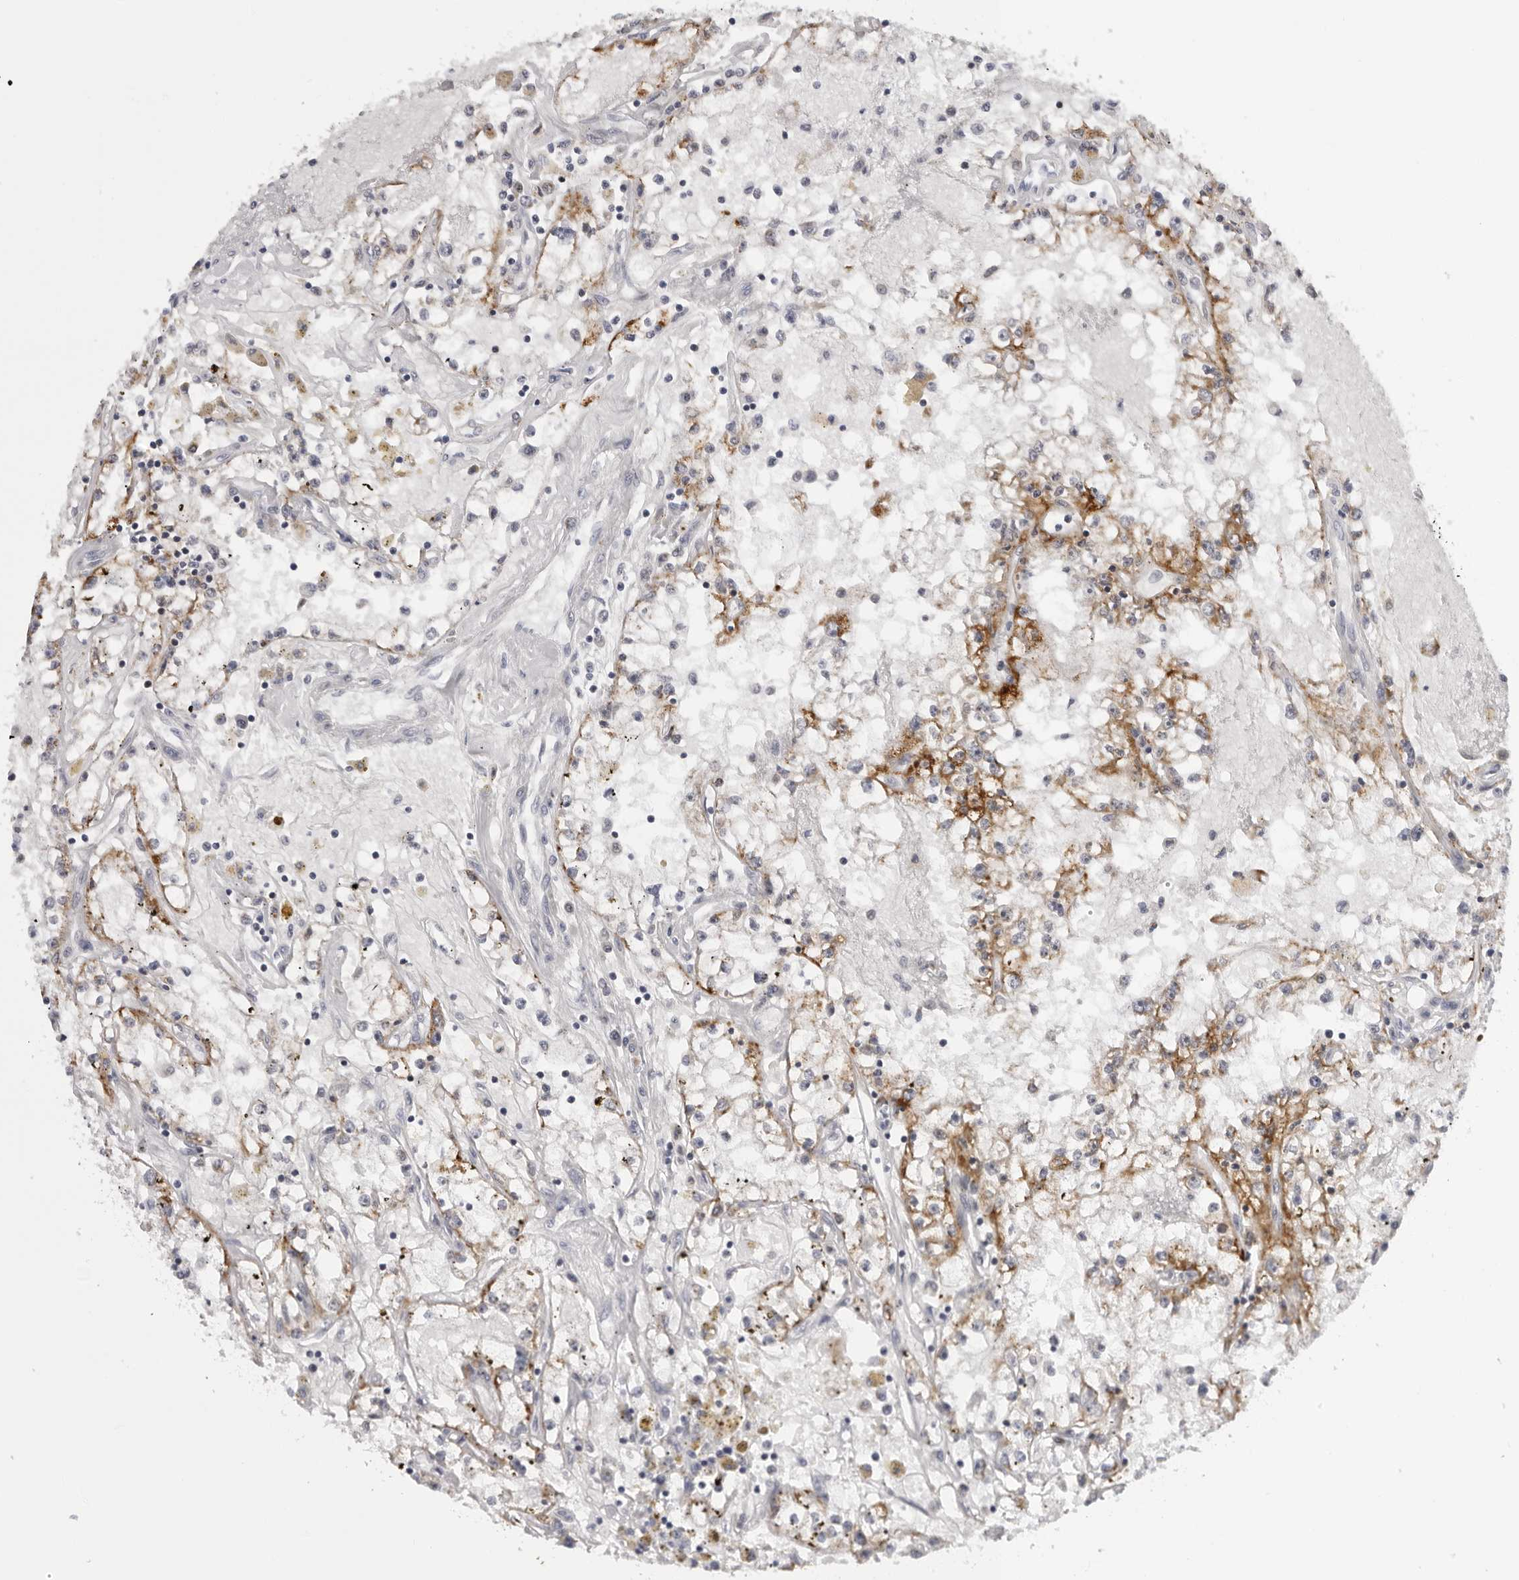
{"staining": {"intensity": "moderate", "quantity": ">75%", "location": "cytoplasmic/membranous"}, "tissue": "renal cancer", "cell_type": "Tumor cells", "image_type": "cancer", "snomed": [{"axis": "morphology", "description": "Adenocarcinoma, NOS"}, {"axis": "topography", "description": "Kidney"}], "caption": "The histopathology image shows immunohistochemical staining of renal adenocarcinoma. There is moderate cytoplasmic/membranous positivity is identified in approximately >75% of tumor cells. Ihc stains the protein in brown and the nuclei are stained blue.", "gene": "CPT2", "patient": {"sex": "male", "age": 56}}